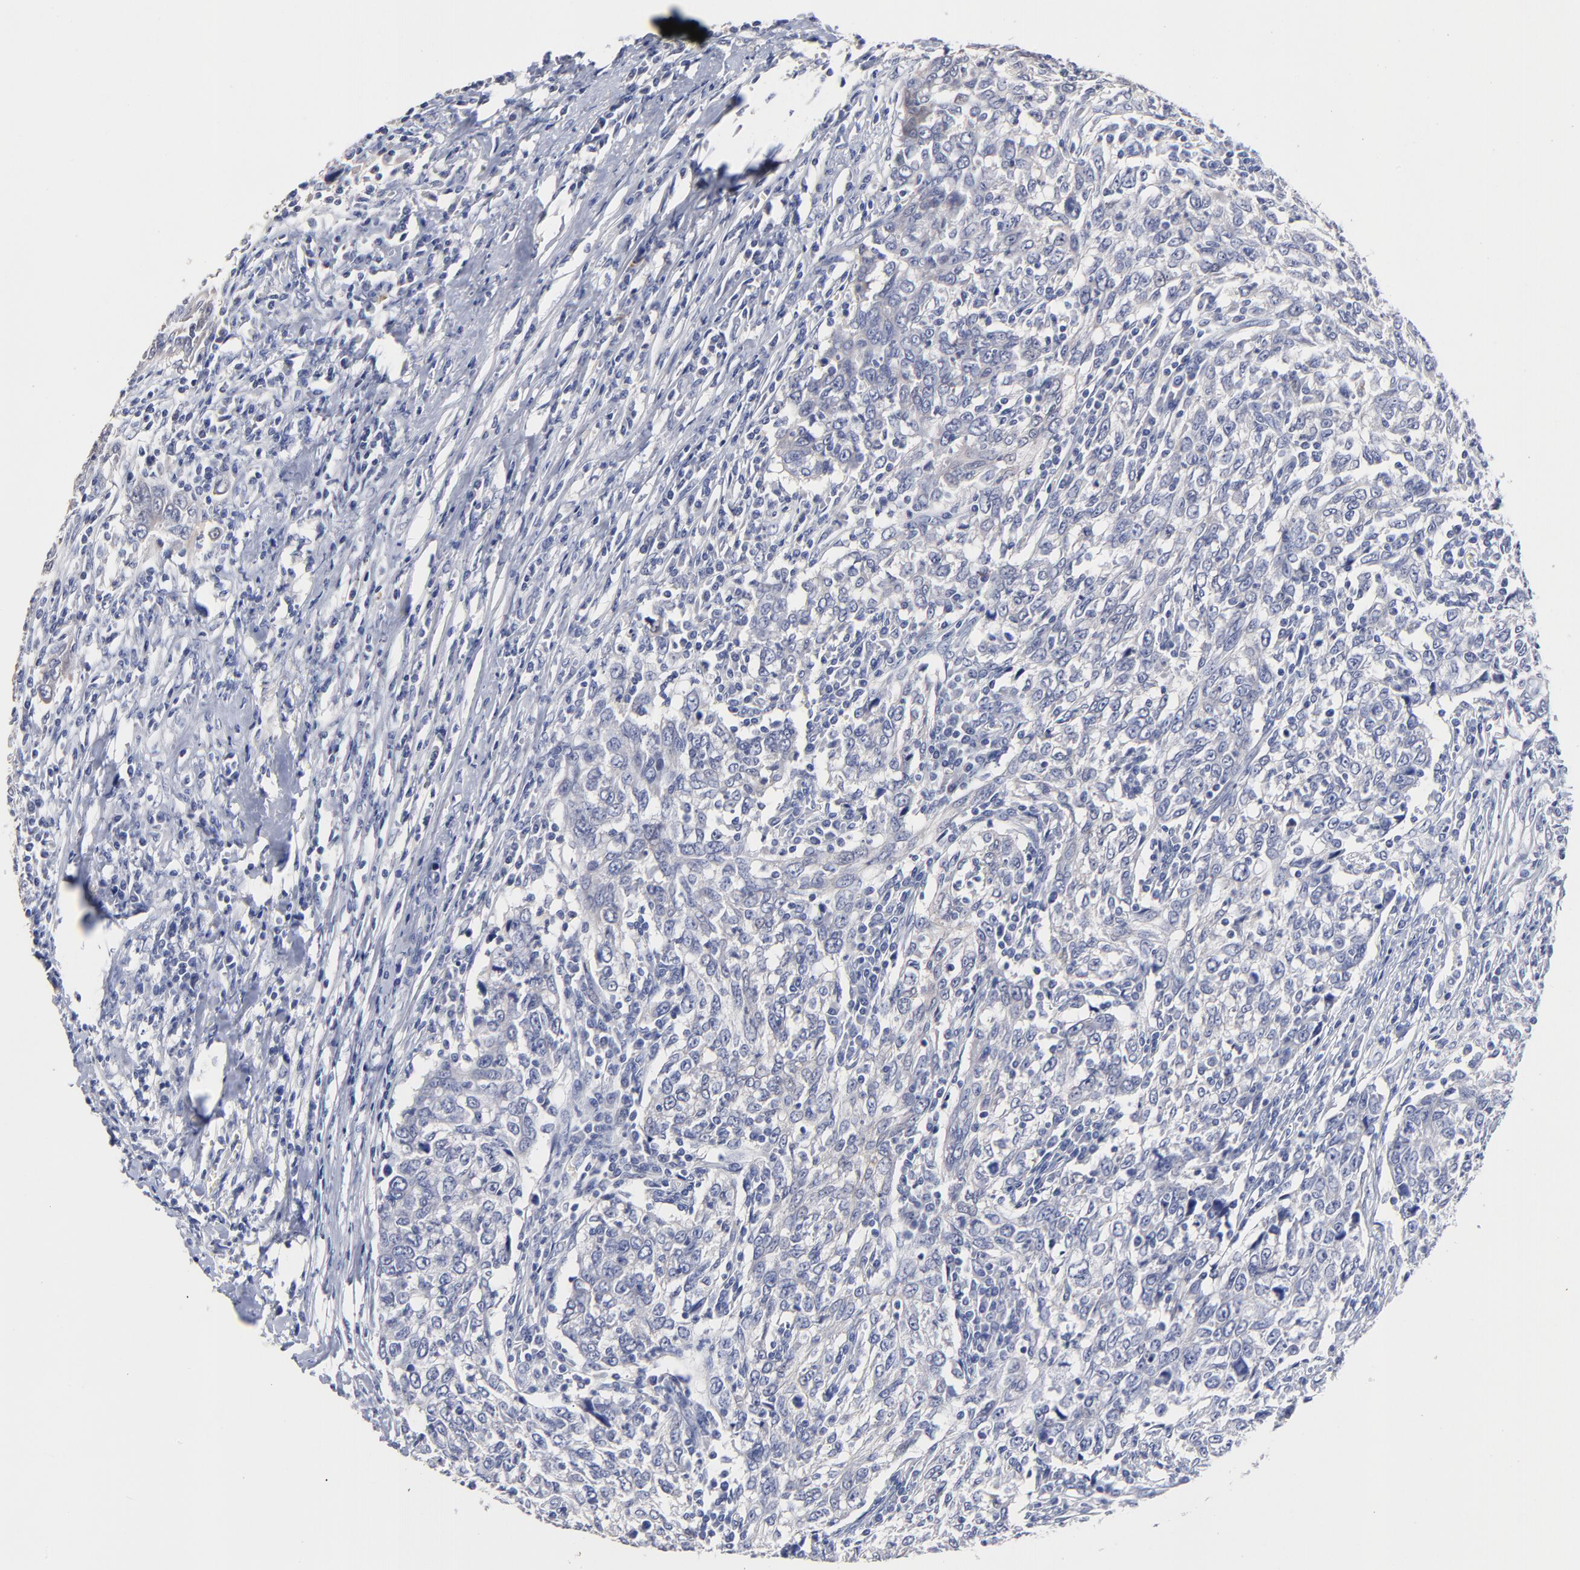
{"staining": {"intensity": "negative", "quantity": "none", "location": "none"}, "tissue": "breast cancer", "cell_type": "Tumor cells", "image_type": "cancer", "snomed": [{"axis": "morphology", "description": "Duct carcinoma"}, {"axis": "topography", "description": "Breast"}], "caption": "DAB immunohistochemical staining of human infiltrating ductal carcinoma (breast) reveals no significant positivity in tumor cells. The staining was performed using DAB (3,3'-diaminobenzidine) to visualize the protein expression in brown, while the nuclei were stained in blue with hematoxylin (Magnification: 20x).", "gene": "CXADR", "patient": {"sex": "female", "age": 50}}